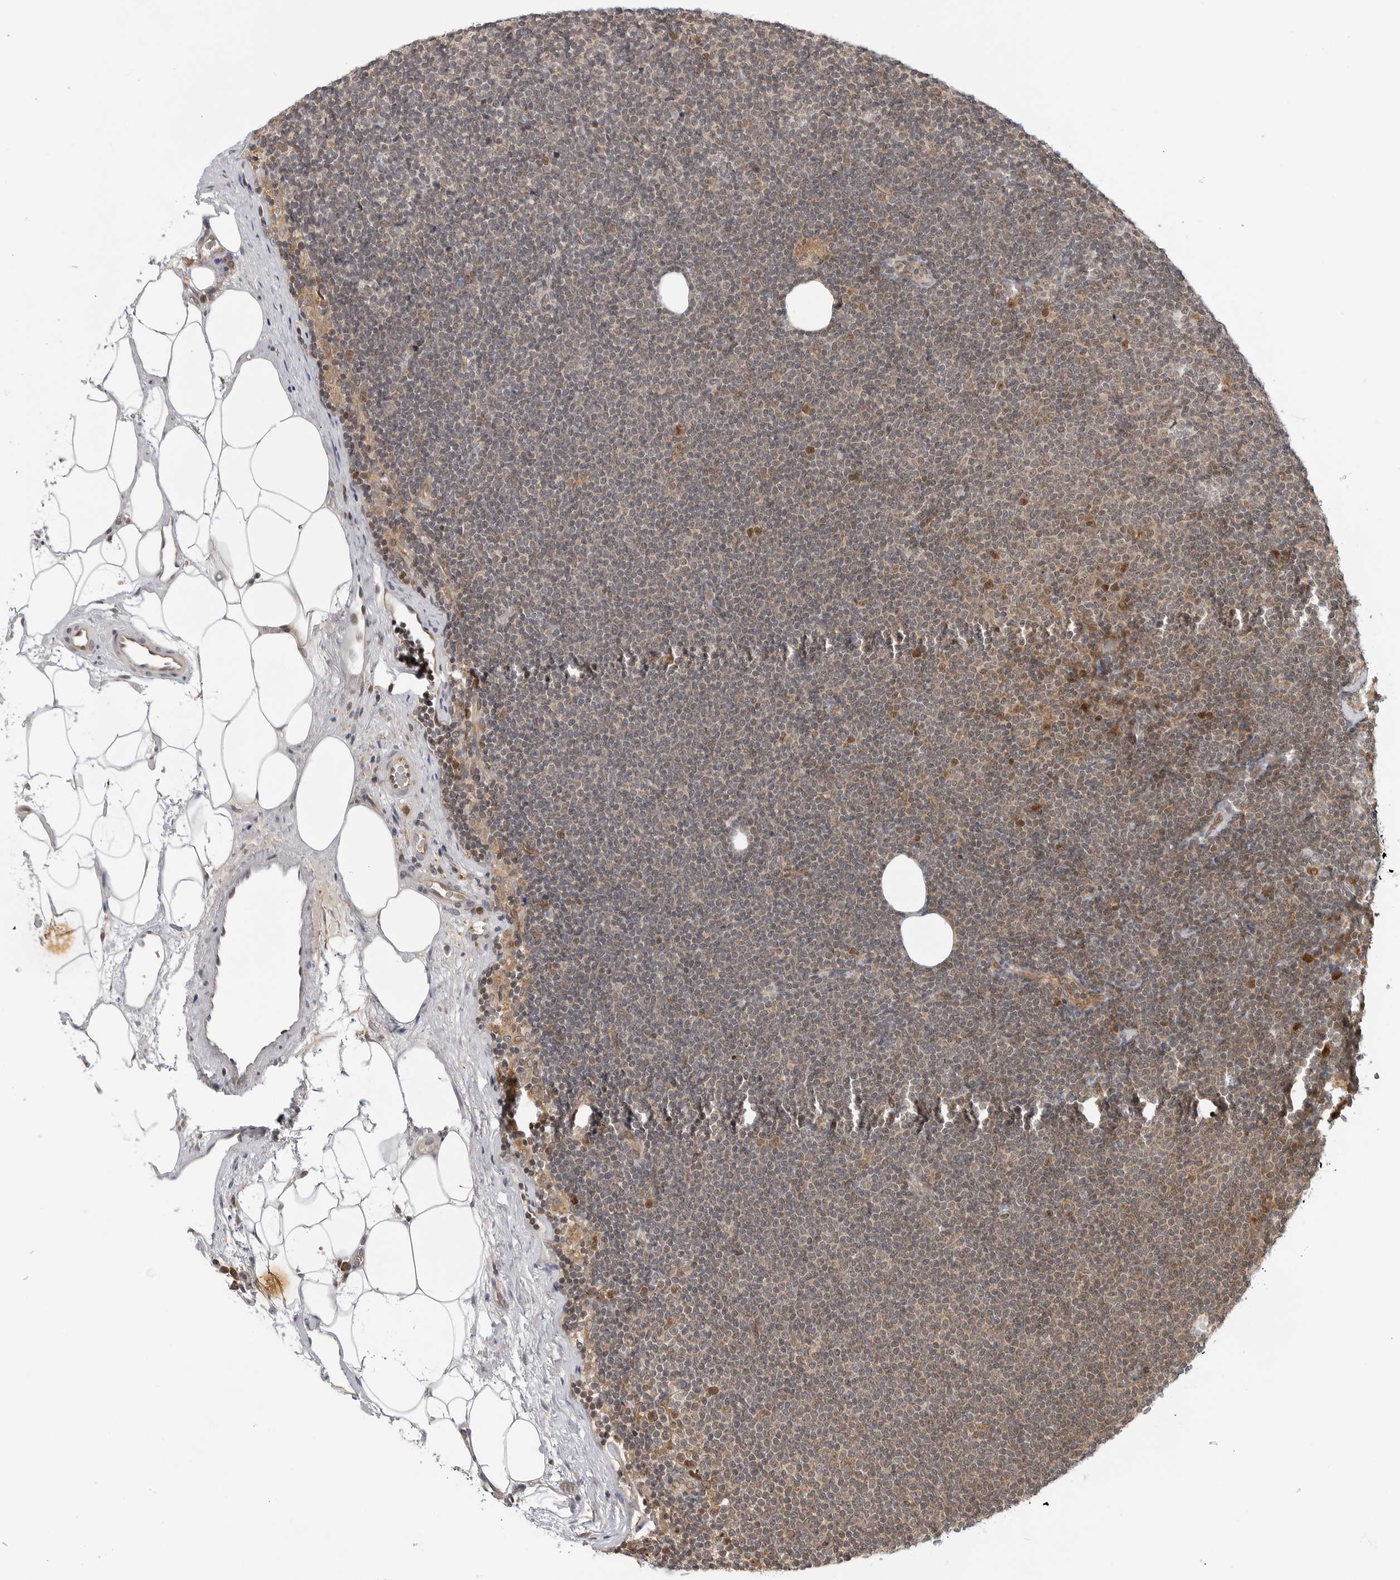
{"staining": {"intensity": "negative", "quantity": "none", "location": "none"}, "tissue": "lymphoma", "cell_type": "Tumor cells", "image_type": "cancer", "snomed": [{"axis": "morphology", "description": "Malignant lymphoma, non-Hodgkin's type, Low grade"}, {"axis": "topography", "description": "Lymph node"}], "caption": "IHC histopathology image of neoplastic tissue: low-grade malignant lymphoma, non-Hodgkin's type stained with DAB (3,3'-diaminobenzidine) reveals no significant protein staining in tumor cells.", "gene": "TIPRL", "patient": {"sex": "female", "age": 53}}